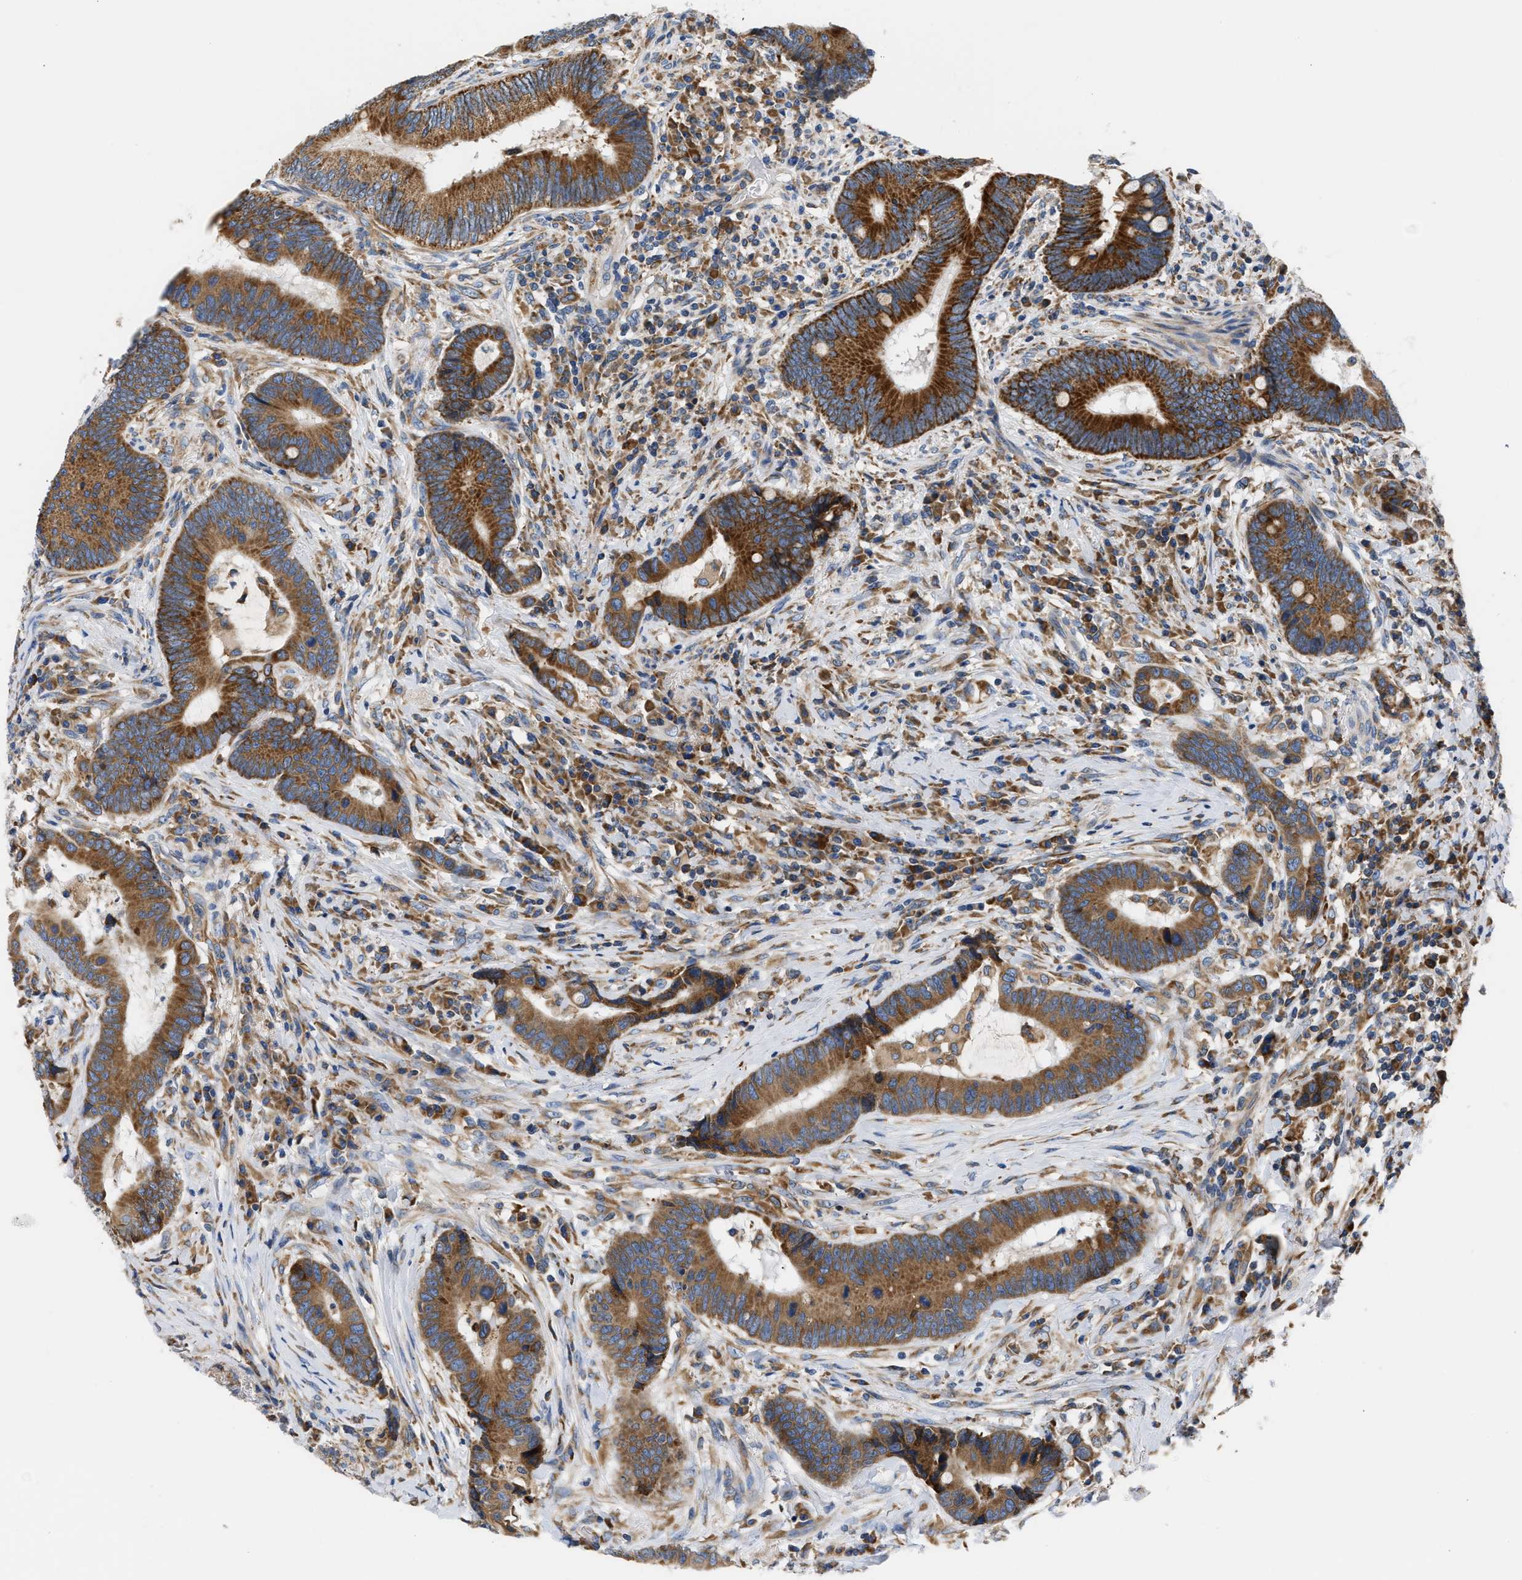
{"staining": {"intensity": "strong", "quantity": ">75%", "location": "cytoplasmic/membranous"}, "tissue": "colorectal cancer", "cell_type": "Tumor cells", "image_type": "cancer", "snomed": [{"axis": "morphology", "description": "Adenocarcinoma, NOS"}, {"axis": "topography", "description": "Rectum"}, {"axis": "topography", "description": "Anal"}], "caption": "Human colorectal cancer stained for a protein (brown) exhibits strong cytoplasmic/membranous positive staining in about >75% of tumor cells.", "gene": "HDHD3", "patient": {"sex": "female", "age": 89}}